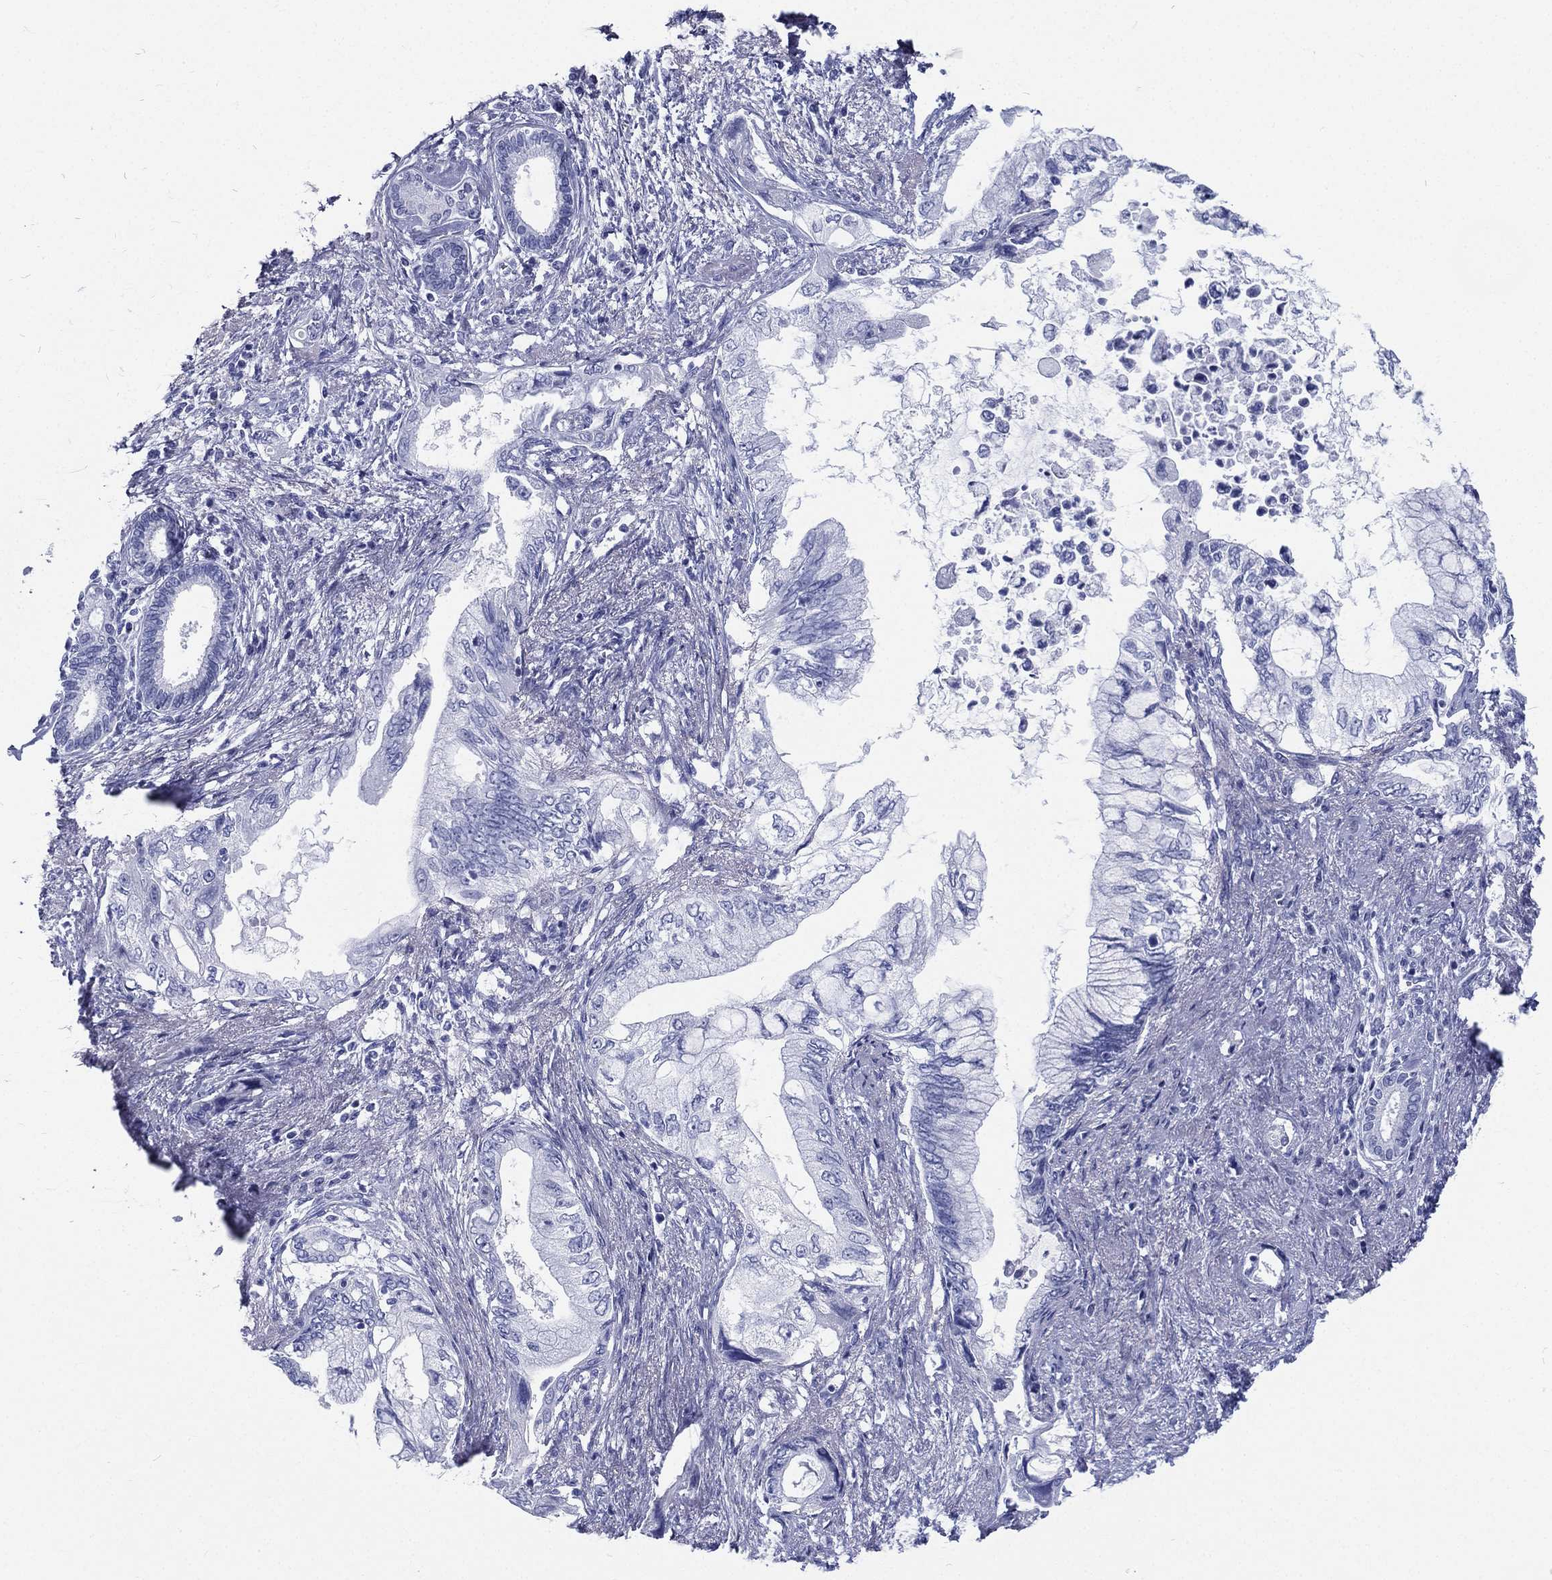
{"staining": {"intensity": "negative", "quantity": "none", "location": "none"}, "tissue": "pancreatic cancer", "cell_type": "Tumor cells", "image_type": "cancer", "snomed": [{"axis": "morphology", "description": "Adenocarcinoma, NOS"}, {"axis": "topography", "description": "Pancreas"}], "caption": "Micrograph shows no protein expression in tumor cells of adenocarcinoma (pancreatic) tissue.", "gene": "RSPH4A", "patient": {"sex": "female", "age": 73}}